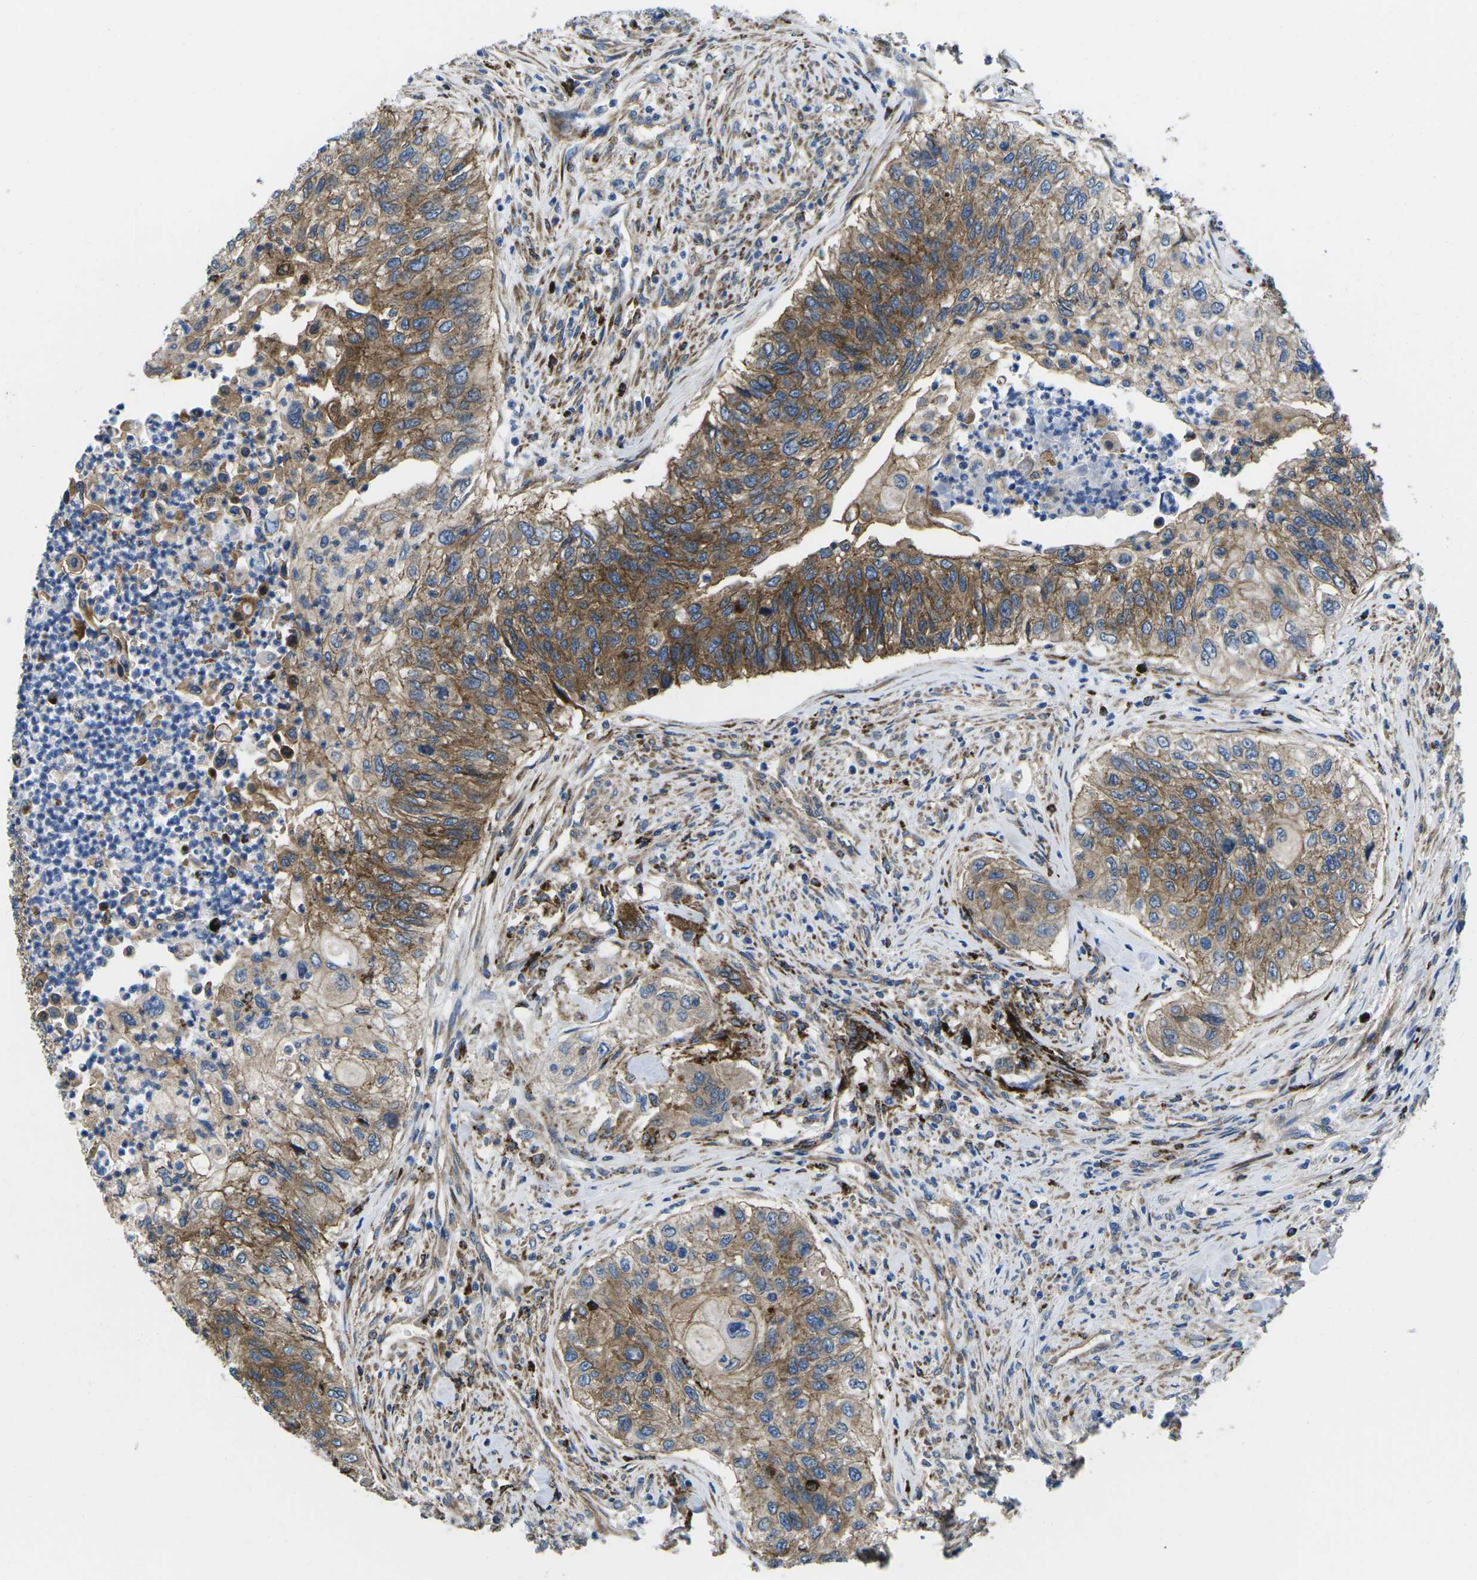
{"staining": {"intensity": "moderate", "quantity": ">75%", "location": "cytoplasmic/membranous"}, "tissue": "urothelial cancer", "cell_type": "Tumor cells", "image_type": "cancer", "snomed": [{"axis": "morphology", "description": "Urothelial carcinoma, High grade"}, {"axis": "topography", "description": "Urinary bladder"}], "caption": "A brown stain shows moderate cytoplasmic/membranous expression of a protein in high-grade urothelial carcinoma tumor cells.", "gene": "DLG1", "patient": {"sex": "female", "age": 60}}